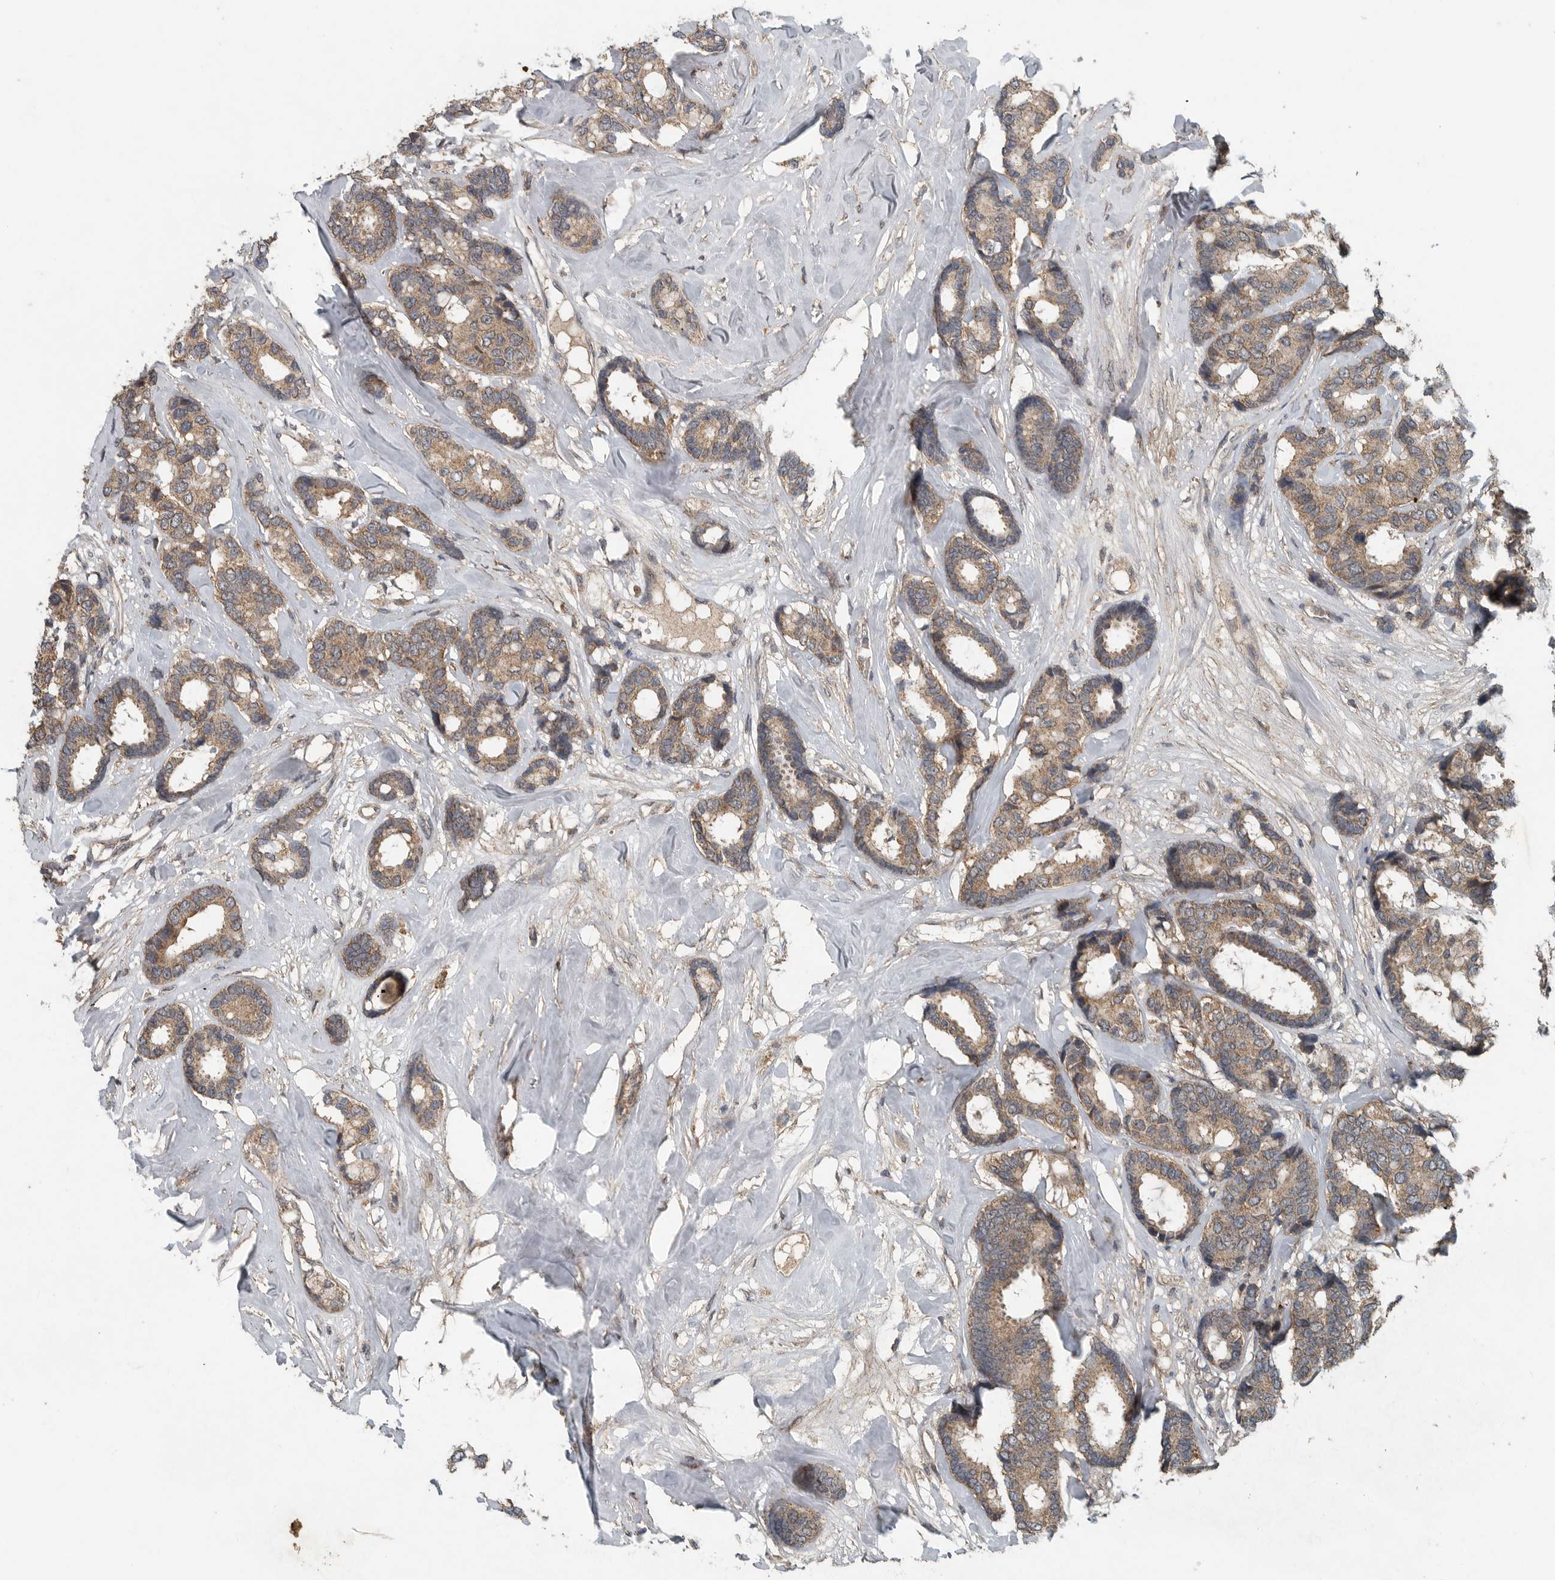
{"staining": {"intensity": "weak", "quantity": ">75%", "location": "cytoplasmic/membranous"}, "tissue": "breast cancer", "cell_type": "Tumor cells", "image_type": "cancer", "snomed": [{"axis": "morphology", "description": "Duct carcinoma"}, {"axis": "topography", "description": "Breast"}], "caption": "Weak cytoplasmic/membranous protein staining is appreciated in approximately >75% of tumor cells in invasive ductal carcinoma (breast).", "gene": "IL6ST", "patient": {"sex": "female", "age": 87}}